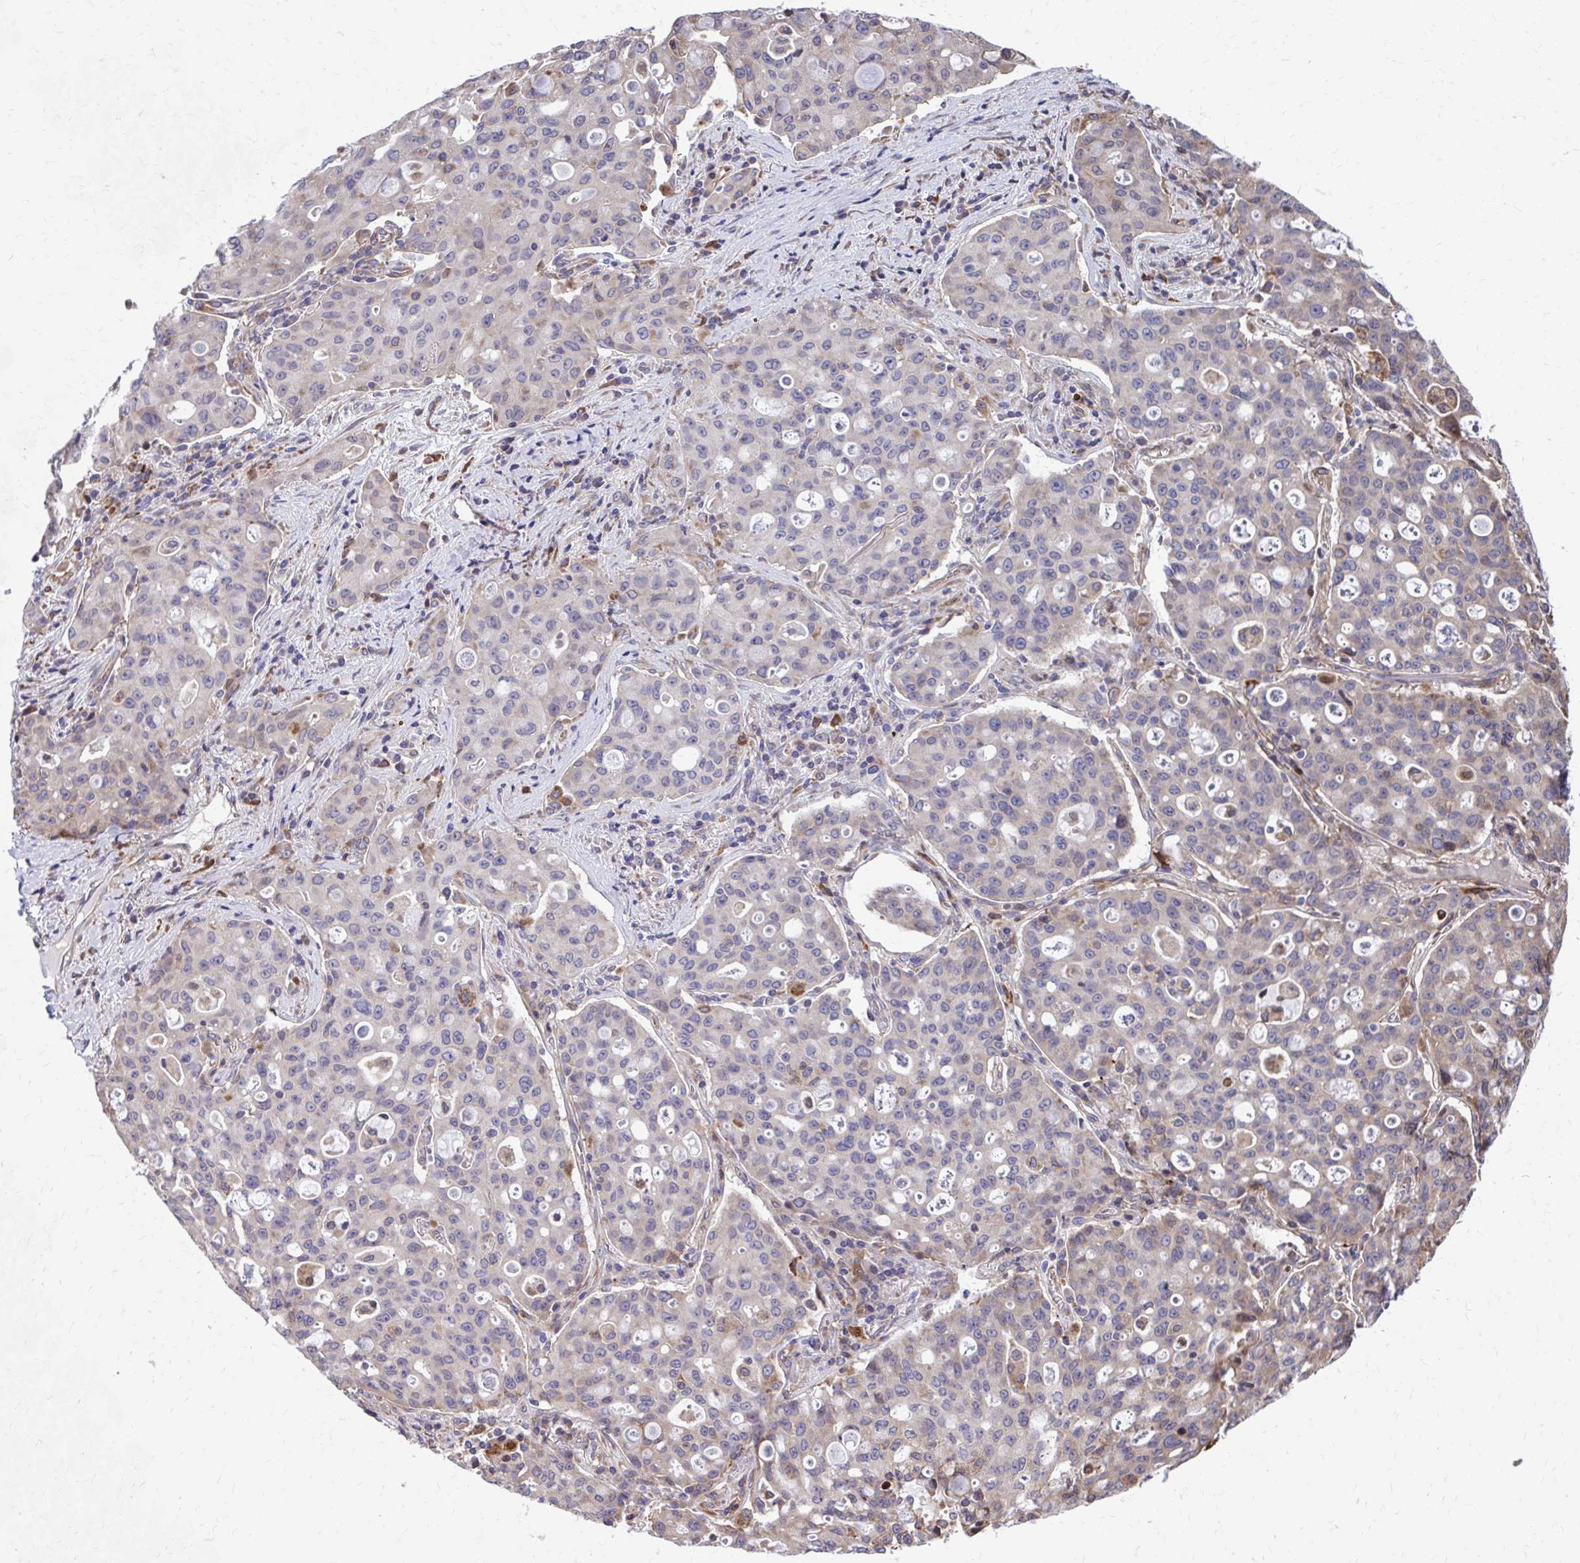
{"staining": {"intensity": "weak", "quantity": "<25%", "location": "cytoplasmic/membranous"}, "tissue": "lung cancer", "cell_type": "Tumor cells", "image_type": "cancer", "snomed": [{"axis": "morphology", "description": "Adenocarcinoma, NOS"}, {"axis": "topography", "description": "Lung"}], "caption": "Tumor cells show no significant positivity in adenocarcinoma (lung).", "gene": "ZNF778", "patient": {"sex": "female", "age": 44}}